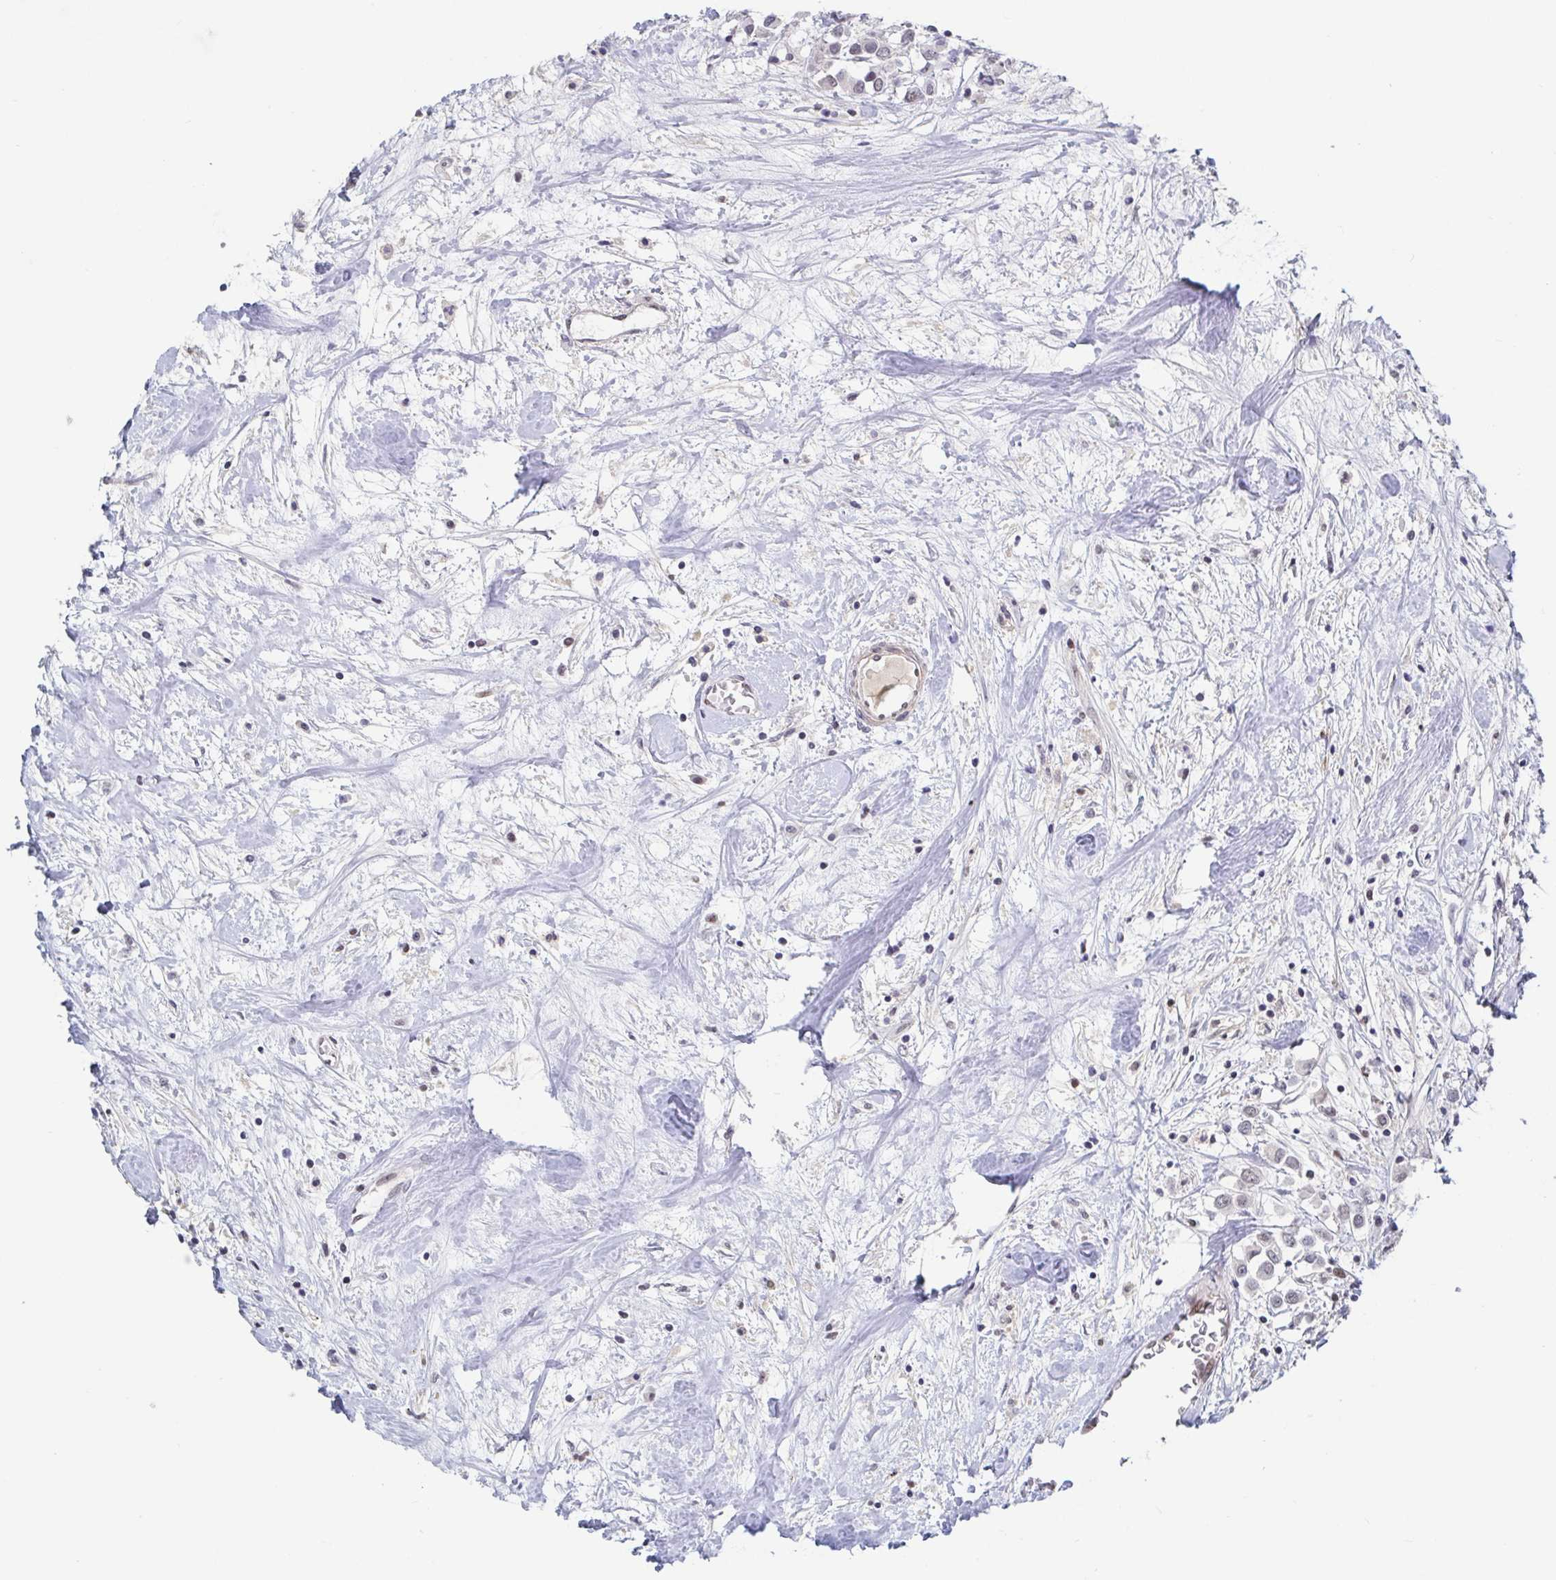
{"staining": {"intensity": "weak", "quantity": "25%-75%", "location": "nuclear"}, "tissue": "breast cancer", "cell_type": "Tumor cells", "image_type": "cancer", "snomed": [{"axis": "morphology", "description": "Duct carcinoma"}, {"axis": "topography", "description": "Breast"}], "caption": "The photomicrograph exhibits immunohistochemical staining of breast infiltrating ductal carcinoma. There is weak nuclear expression is present in about 25%-75% of tumor cells.", "gene": "BCL7B", "patient": {"sex": "female", "age": 61}}